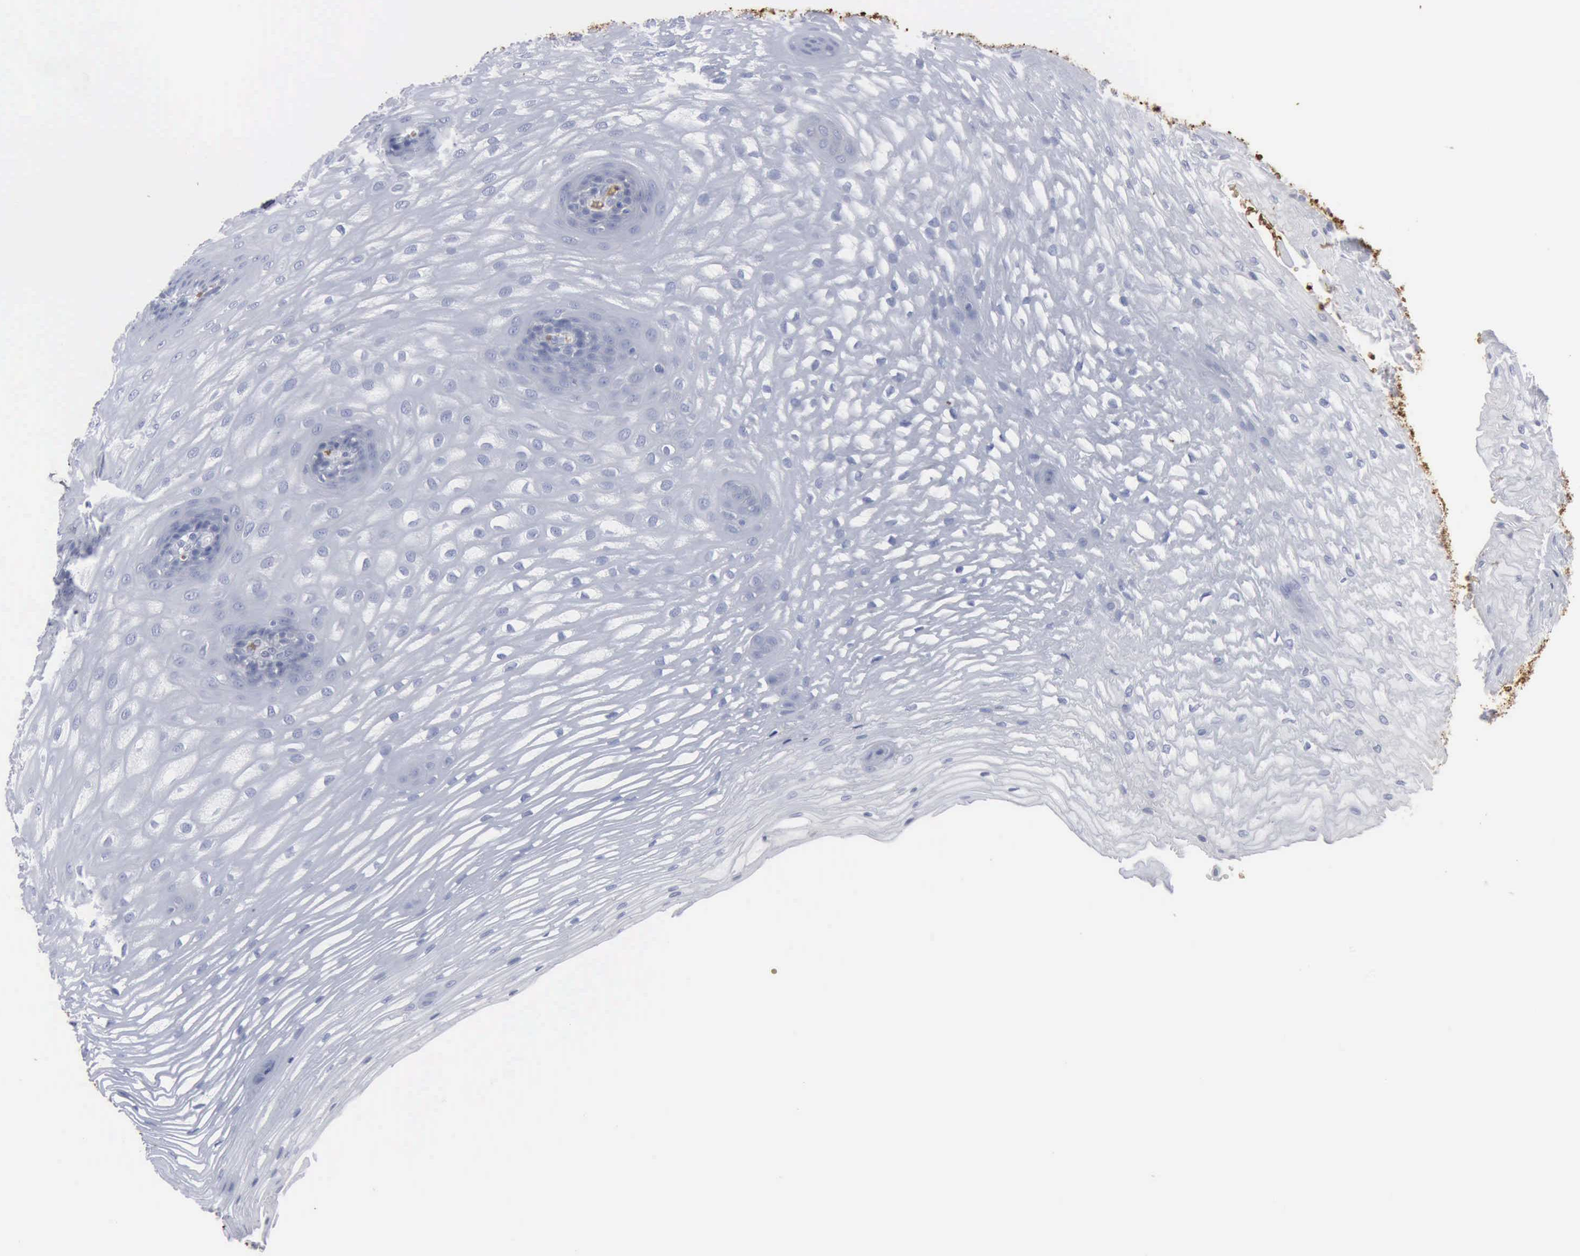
{"staining": {"intensity": "negative", "quantity": "none", "location": "none"}, "tissue": "esophagus", "cell_type": "Squamous epithelial cells", "image_type": "normal", "snomed": [{"axis": "morphology", "description": "Normal tissue, NOS"}, {"axis": "morphology", "description": "Adenocarcinoma, NOS"}, {"axis": "topography", "description": "Esophagus"}, {"axis": "topography", "description": "Stomach"}], "caption": "Immunohistochemistry (IHC) of unremarkable human esophagus reveals no positivity in squamous epithelial cells.", "gene": "TGFB1", "patient": {"sex": "male", "age": 62}}